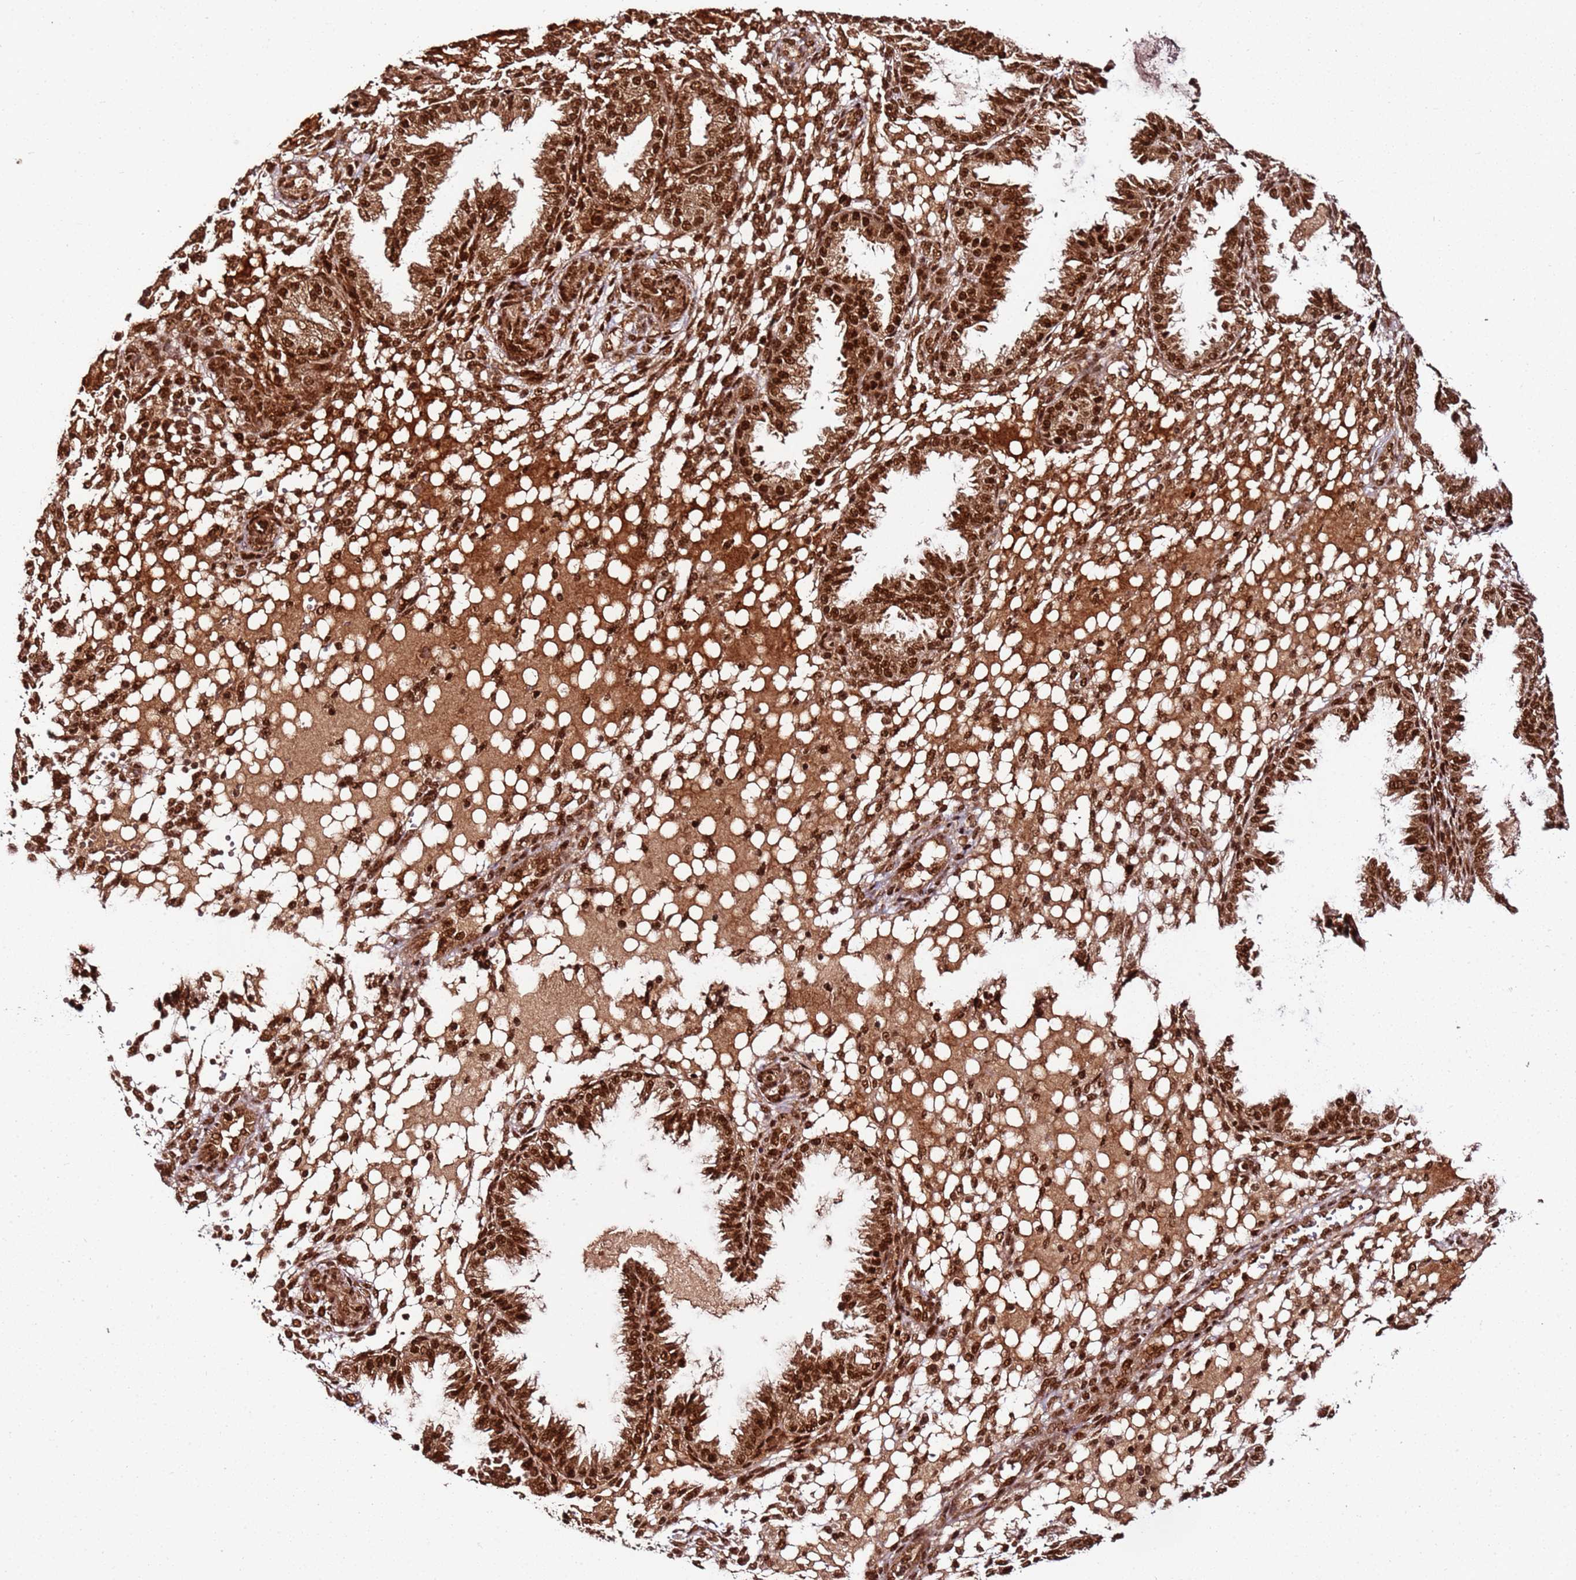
{"staining": {"intensity": "strong", "quantity": ">75%", "location": "nuclear"}, "tissue": "endometrium", "cell_type": "Cells in endometrial stroma", "image_type": "normal", "snomed": [{"axis": "morphology", "description": "Normal tissue, NOS"}, {"axis": "topography", "description": "Endometrium"}], "caption": "Protein staining of normal endometrium displays strong nuclear expression in about >75% of cells in endometrial stroma.", "gene": "XRN2", "patient": {"sex": "female", "age": 33}}